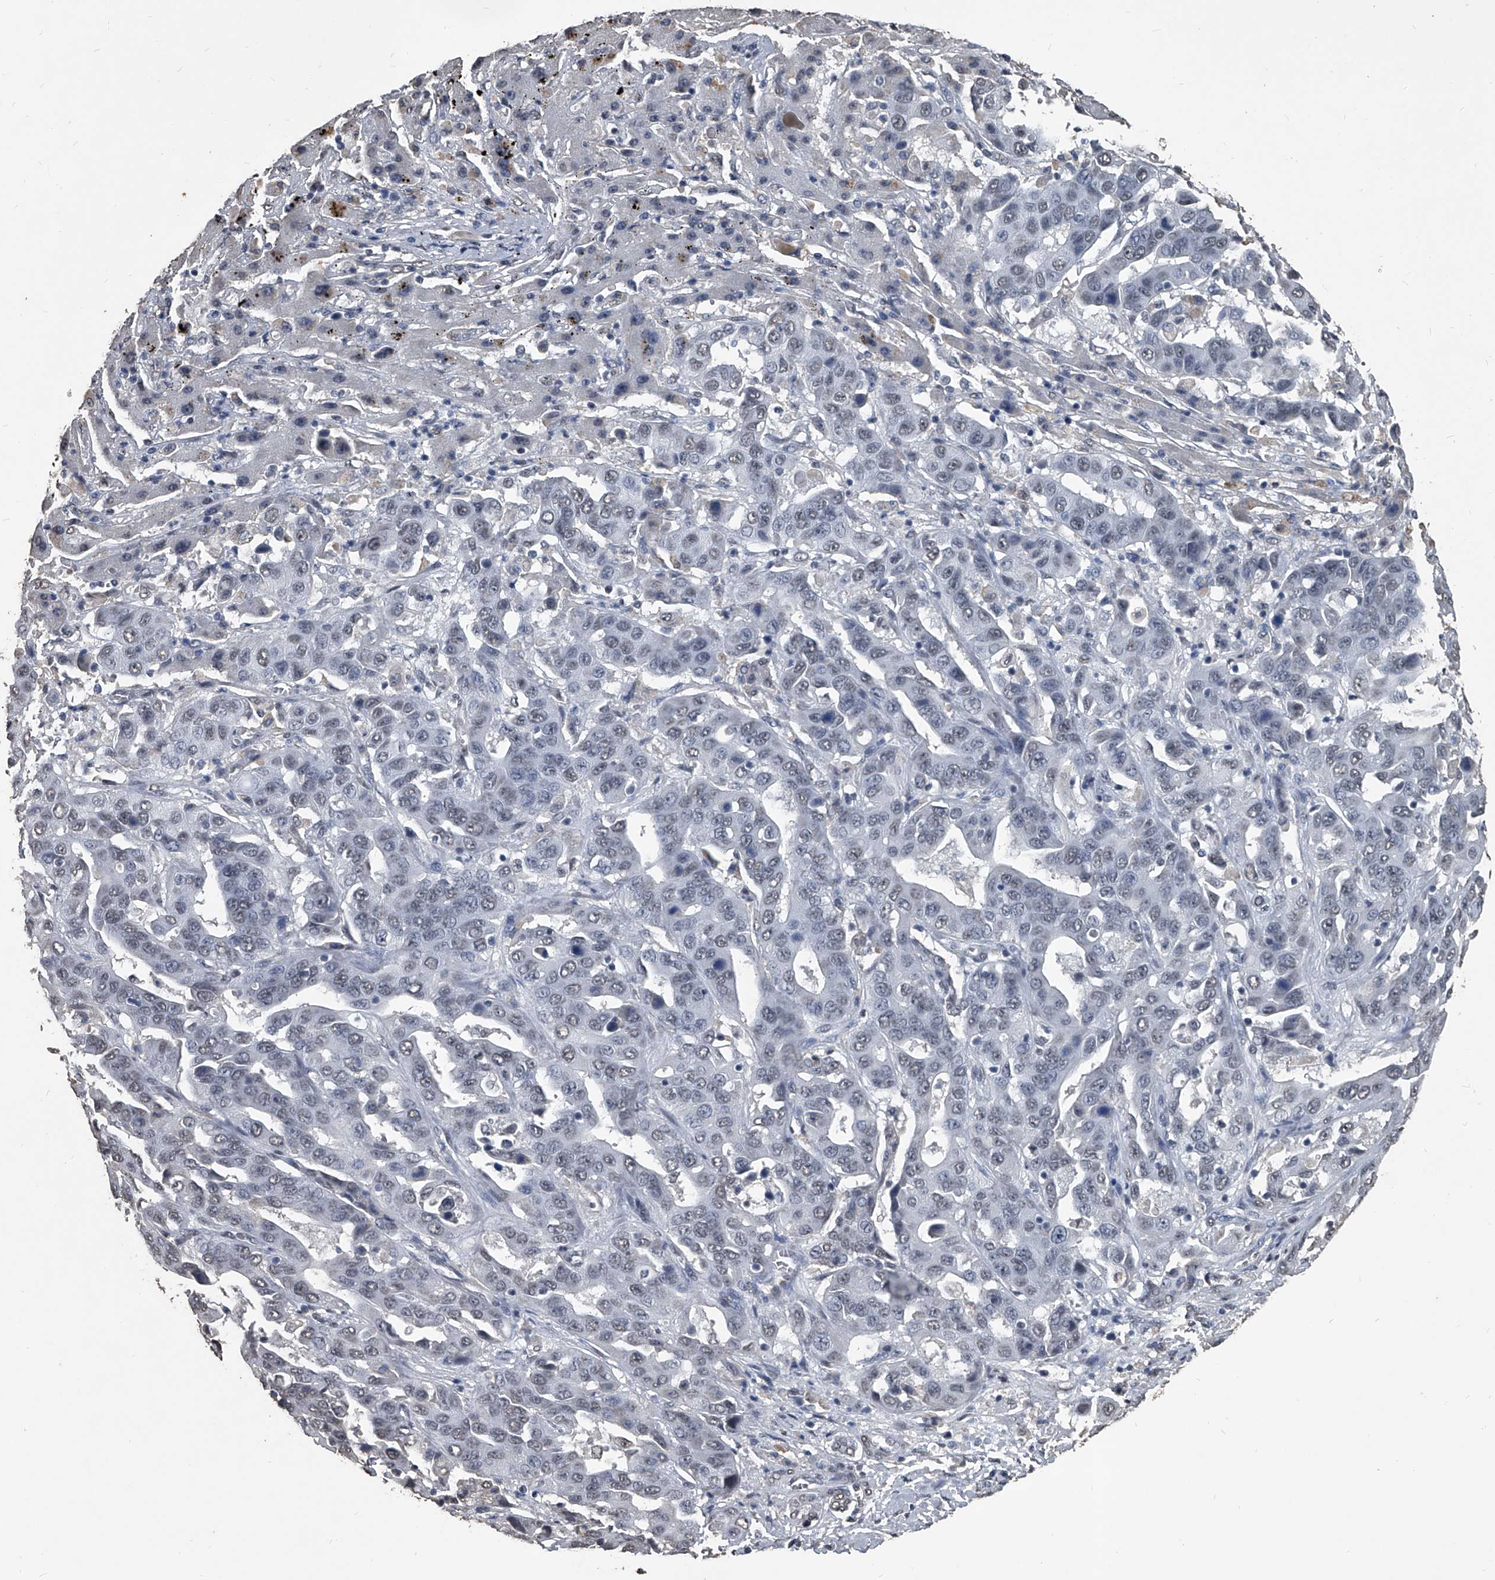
{"staining": {"intensity": "negative", "quantity": "none", "location": "none"}, "tissue": "liver cancer", "cell_type": "Tumor cells", "image_type": "cancer", "snomed": [{"axis": "morphology", "description": "Cholangiocarcinoma"}, {"axis": "topography", "description": "Liver"}], "caption": "This is an immunohistochemistry image of human liver cancer. There is no positivity in tumor cells.", "gene": "MATR3", "patient": {"sex": "female", "age": 52}}